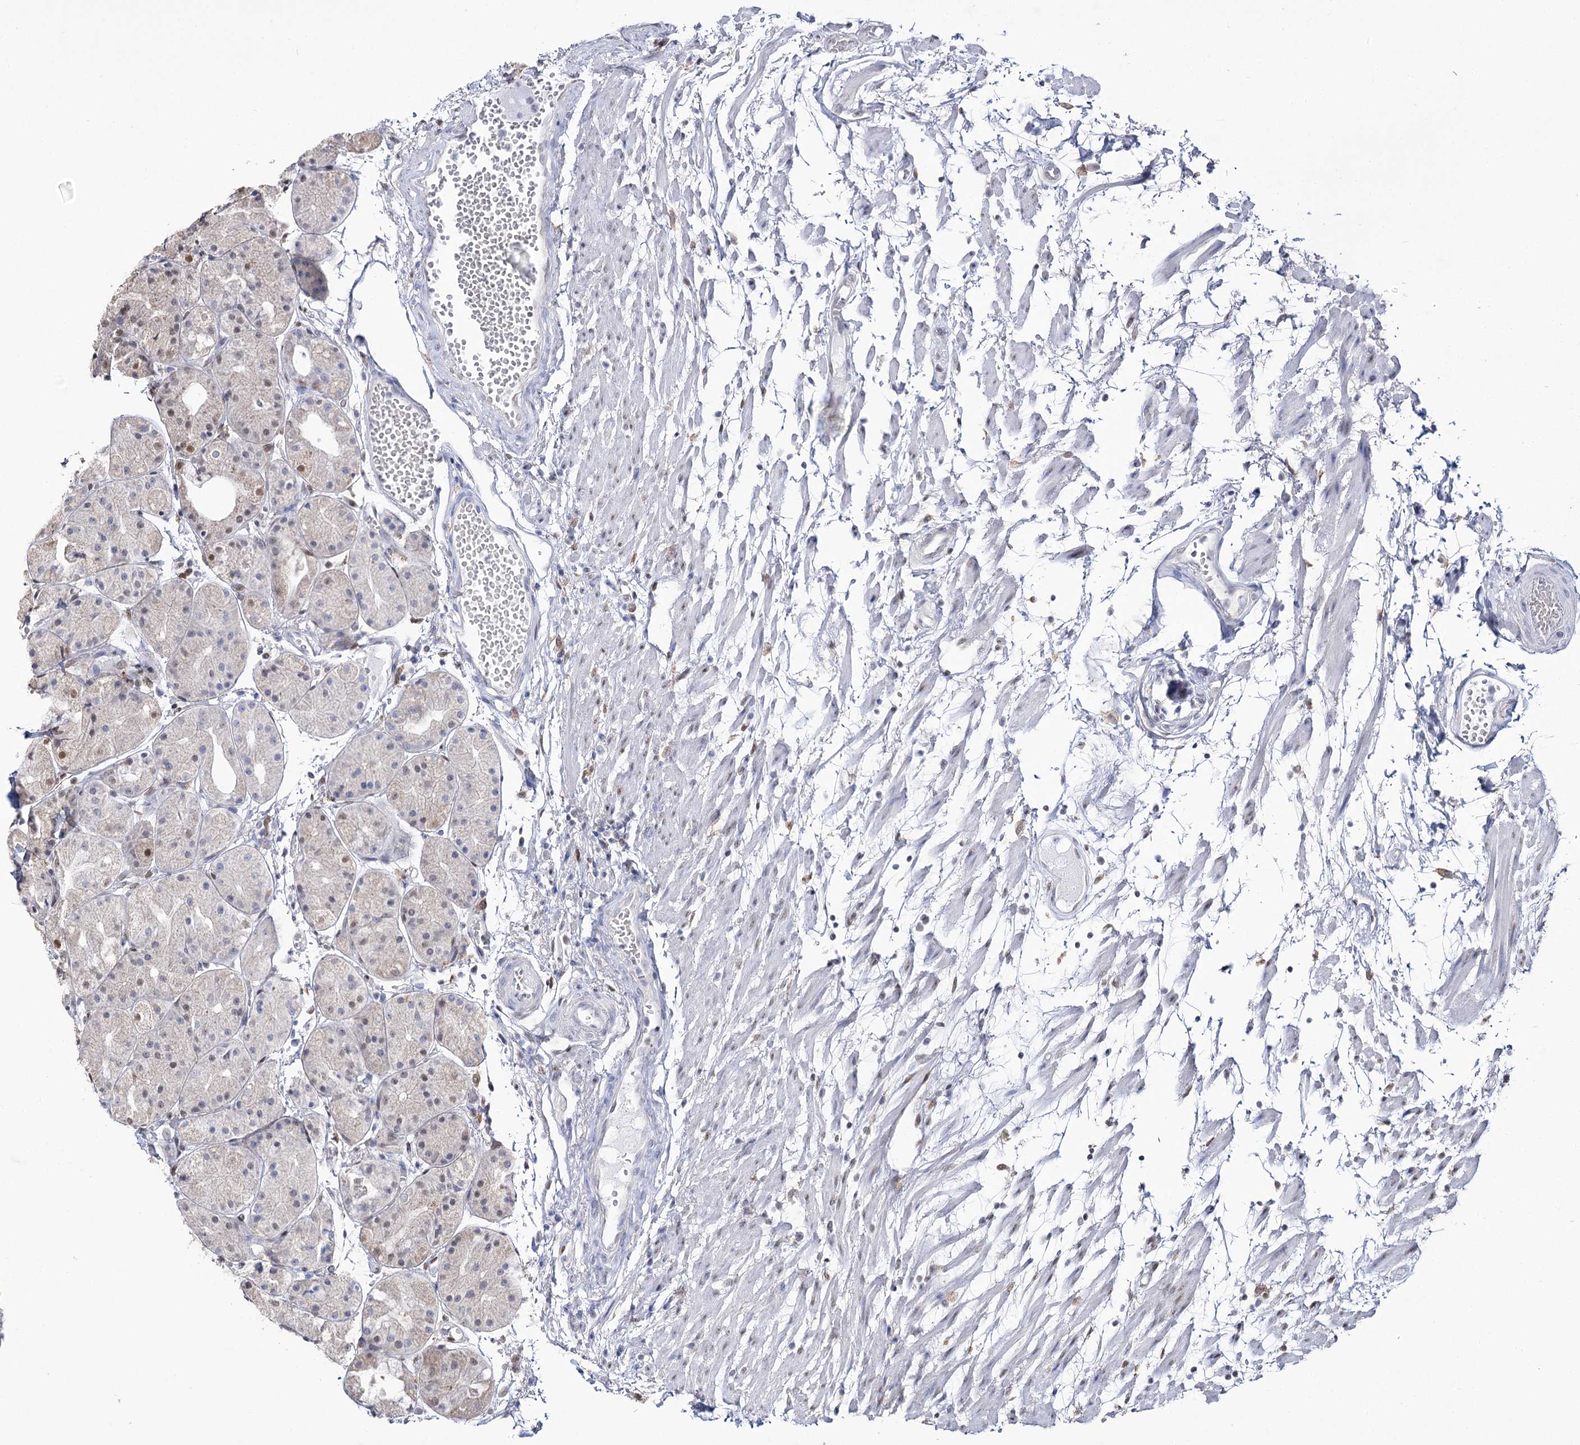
{"staining": {"intensity": "moderate", "quantity": "25%-75%", "location": "nuclear"}, "tissue": "stomach", "cell_type": "Glandular cells", "image_type": "normal", "snomed": [{"axis": "morphology", "description": "Normal tissue, NOS"}, {"axis": "topography", "description": "Stomach, upper"}], "caption": "Immunohistochemistry (IHC) of normal human stomach reveals medium levels of moderate nuclear expression in approximately 25%-75% of glandular cells.", "gene": "VGLL4", "patient": {"sex": "male", "age": 72}}